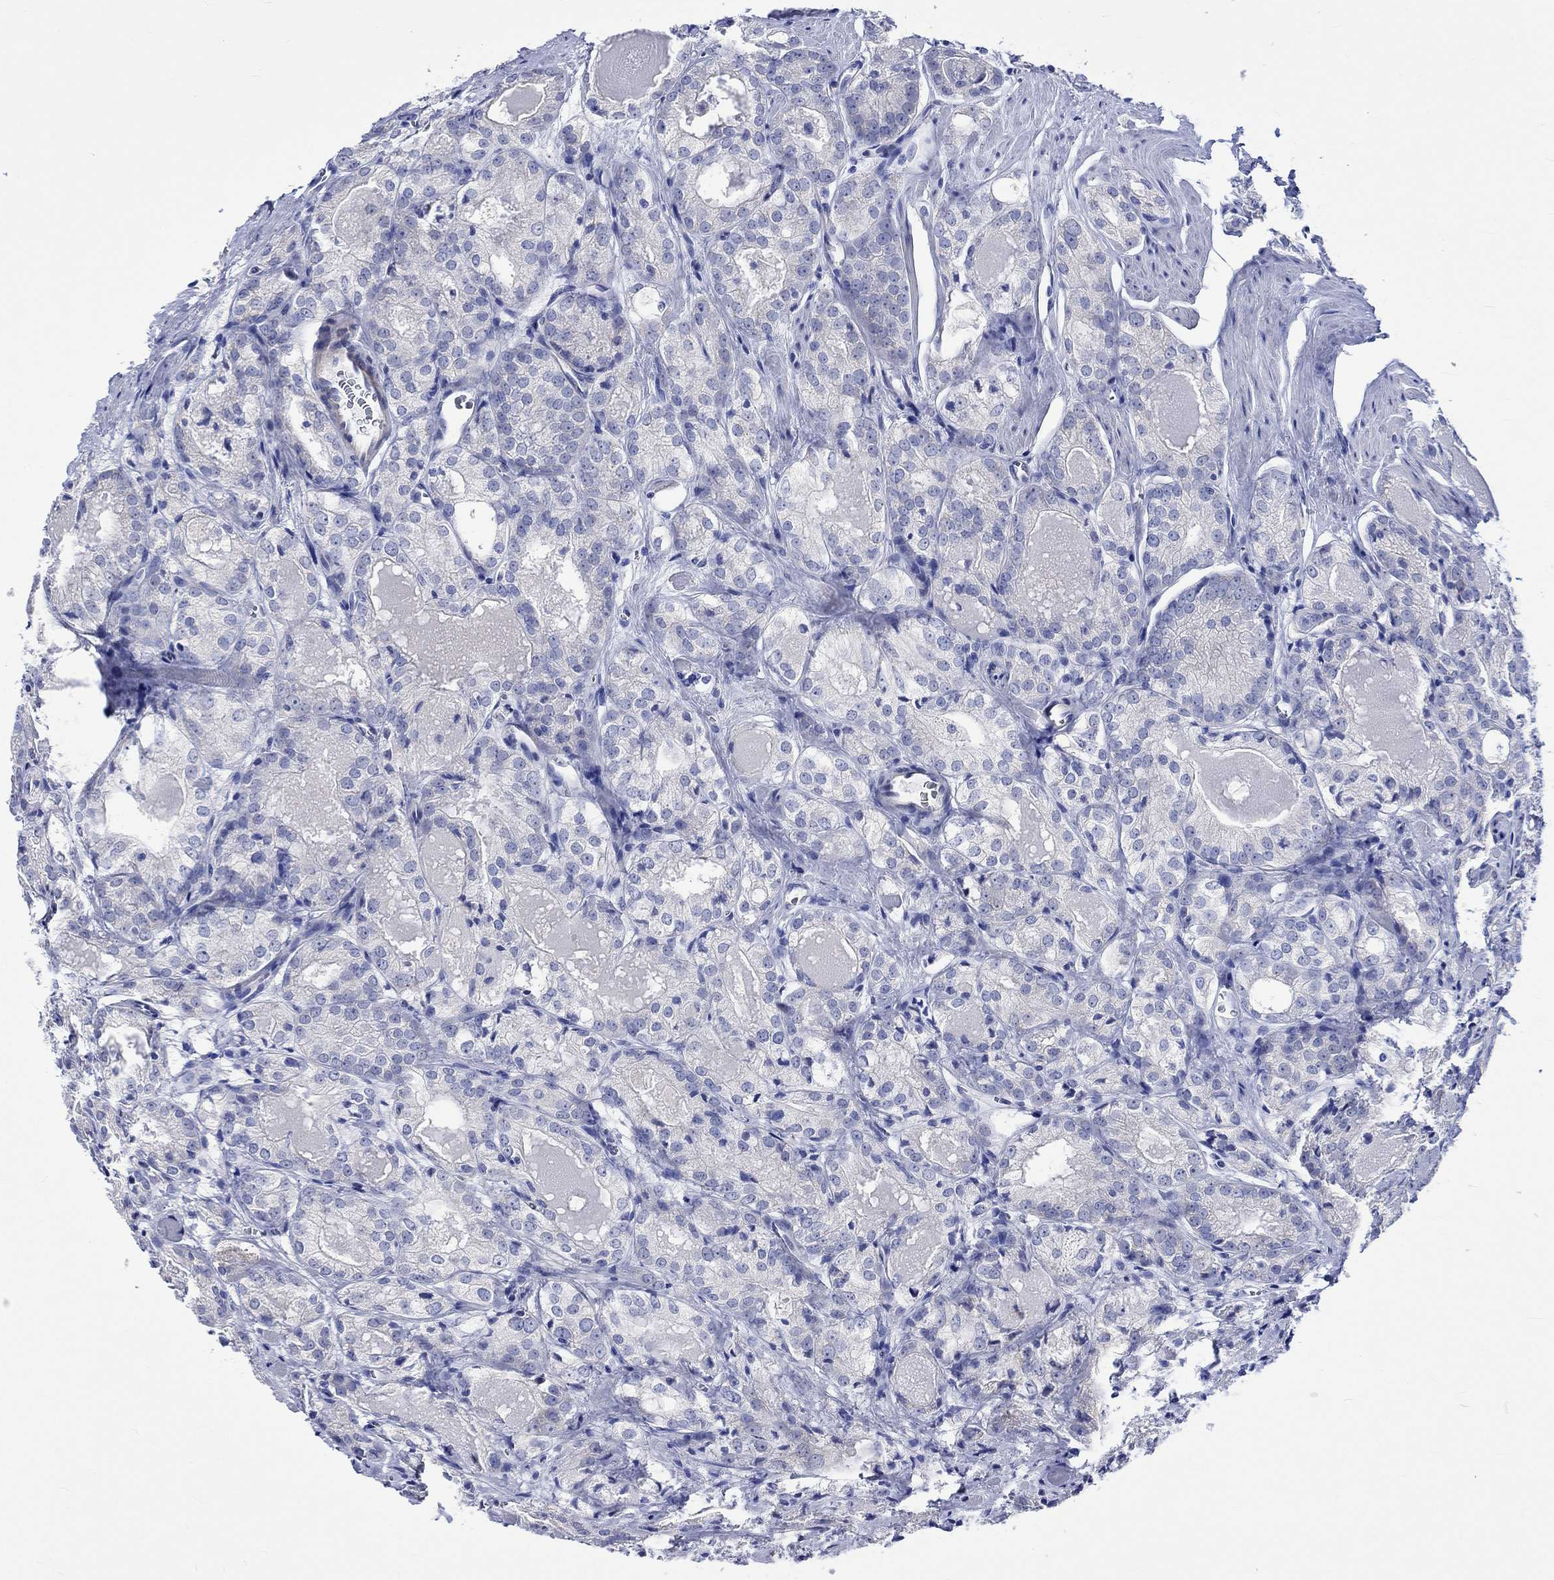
{"staining": {"intensity": "negative", "quantity": "none", "location": "none"}, "tissue": "prostate cancer", "cell_type": "Tumor cells", "image_type": "cancer", "snomed": [{"axis": "morphology", "description": "Adenocarcinoma, NOS"}, {"axis": "morphology", "description": "Adenocarcinoma, High grade"}, {"axis": "topography", "description": "Prostate"}], "caption": "Tumor cells show no significant protein expression in prostate adenocarcinoma (high-grade).", "gene": "HARBI1", "patient": {"sex": "male", "age": 70}}